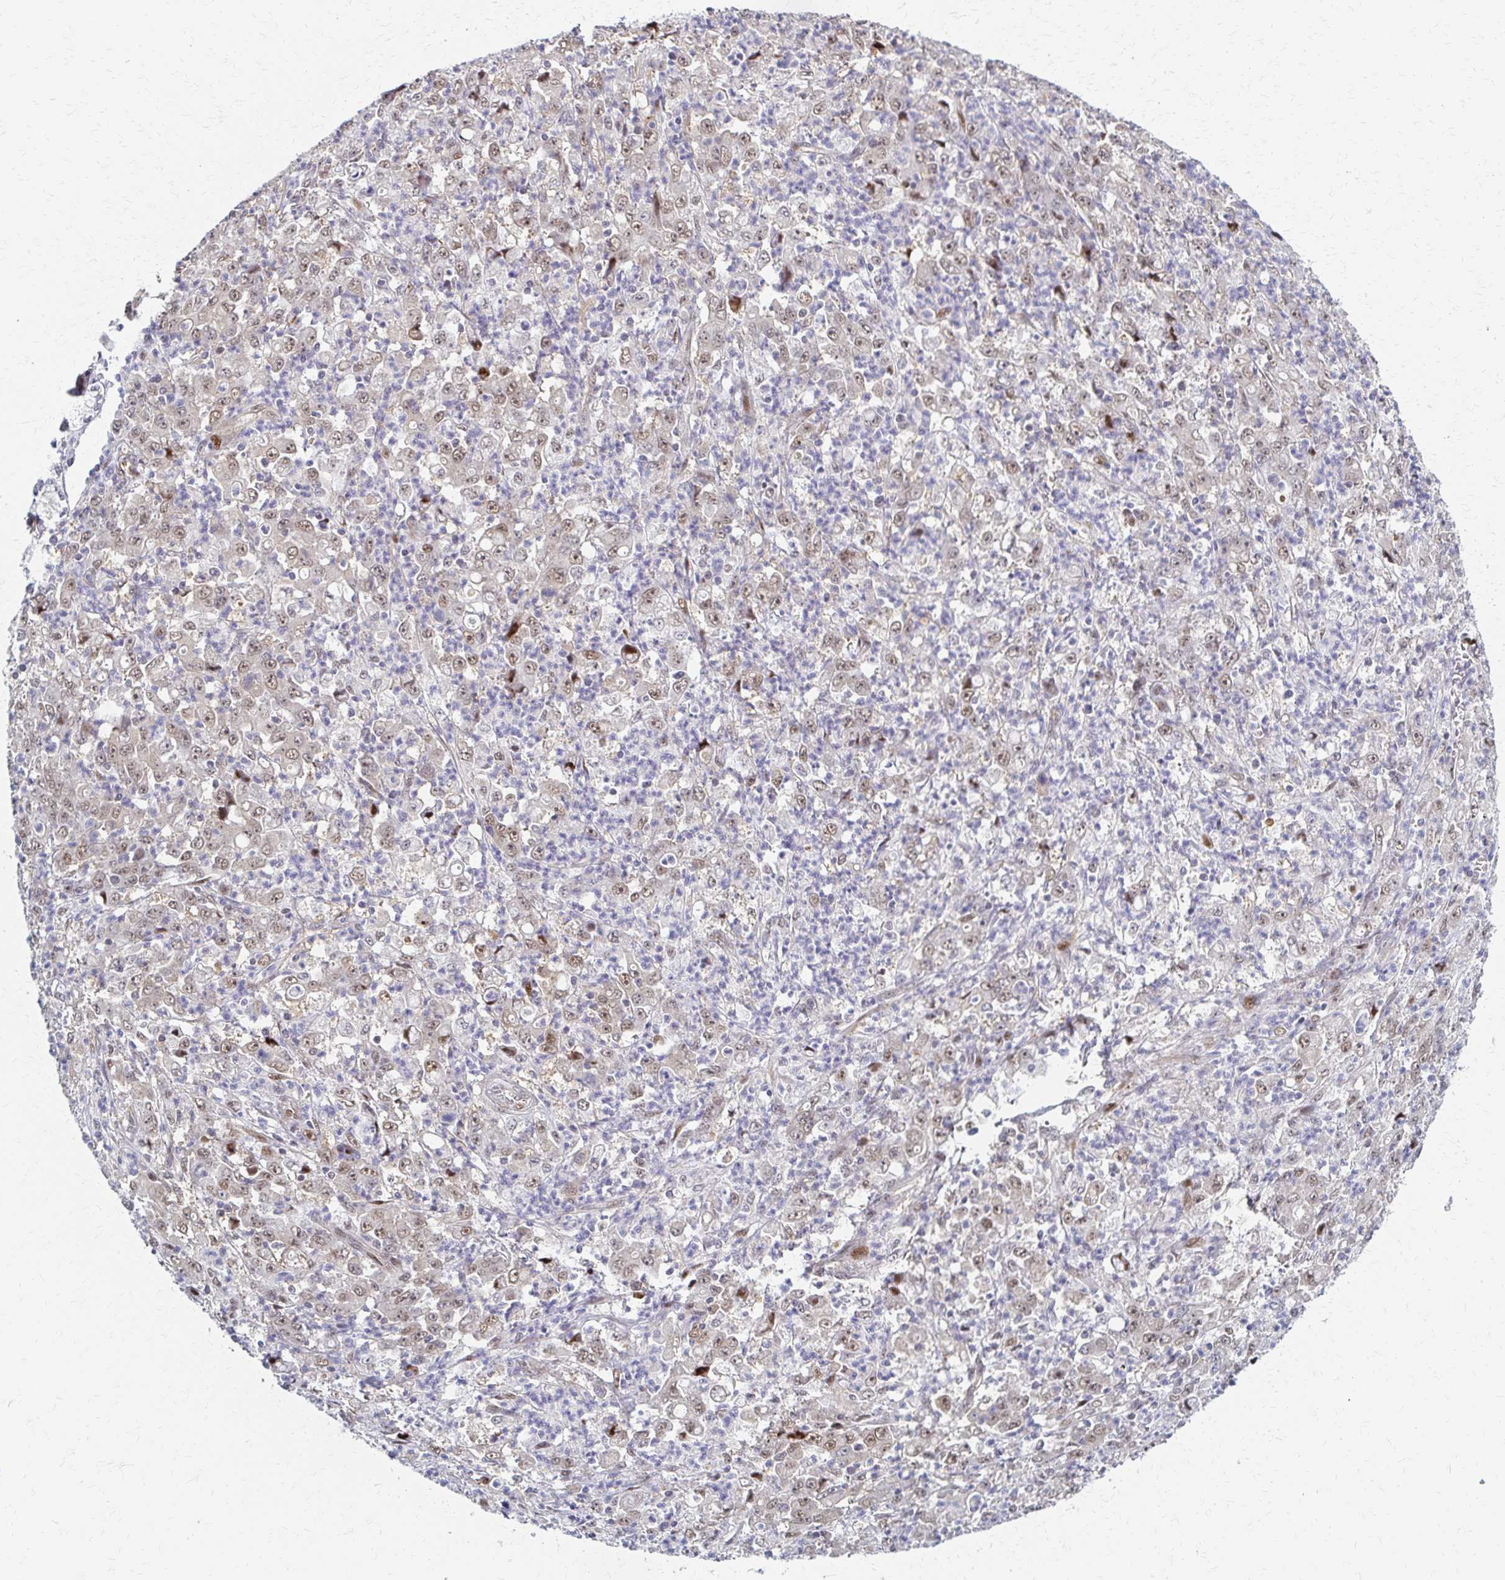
{"staining": {"intensity": "weak", "quantity": ">75%", "location": "nuclear"}, "tissue": "stomach cancer", "cell_type": "Tumor cells", "image_type": "cancer", "snomed": [{"axis": "morphology", "description": "Adenocarcinoma, NOS"}, {"axis": "topography", "description": "Stomach, lower"}], "caption": "IHC (DAB) staining of stomach cancer (adenocarcinoma) shows weak nuclear protein expression in about >75% of tumor cells.", "gene": "PSMD7", "patient": {"sex": "female", "age": 71}}